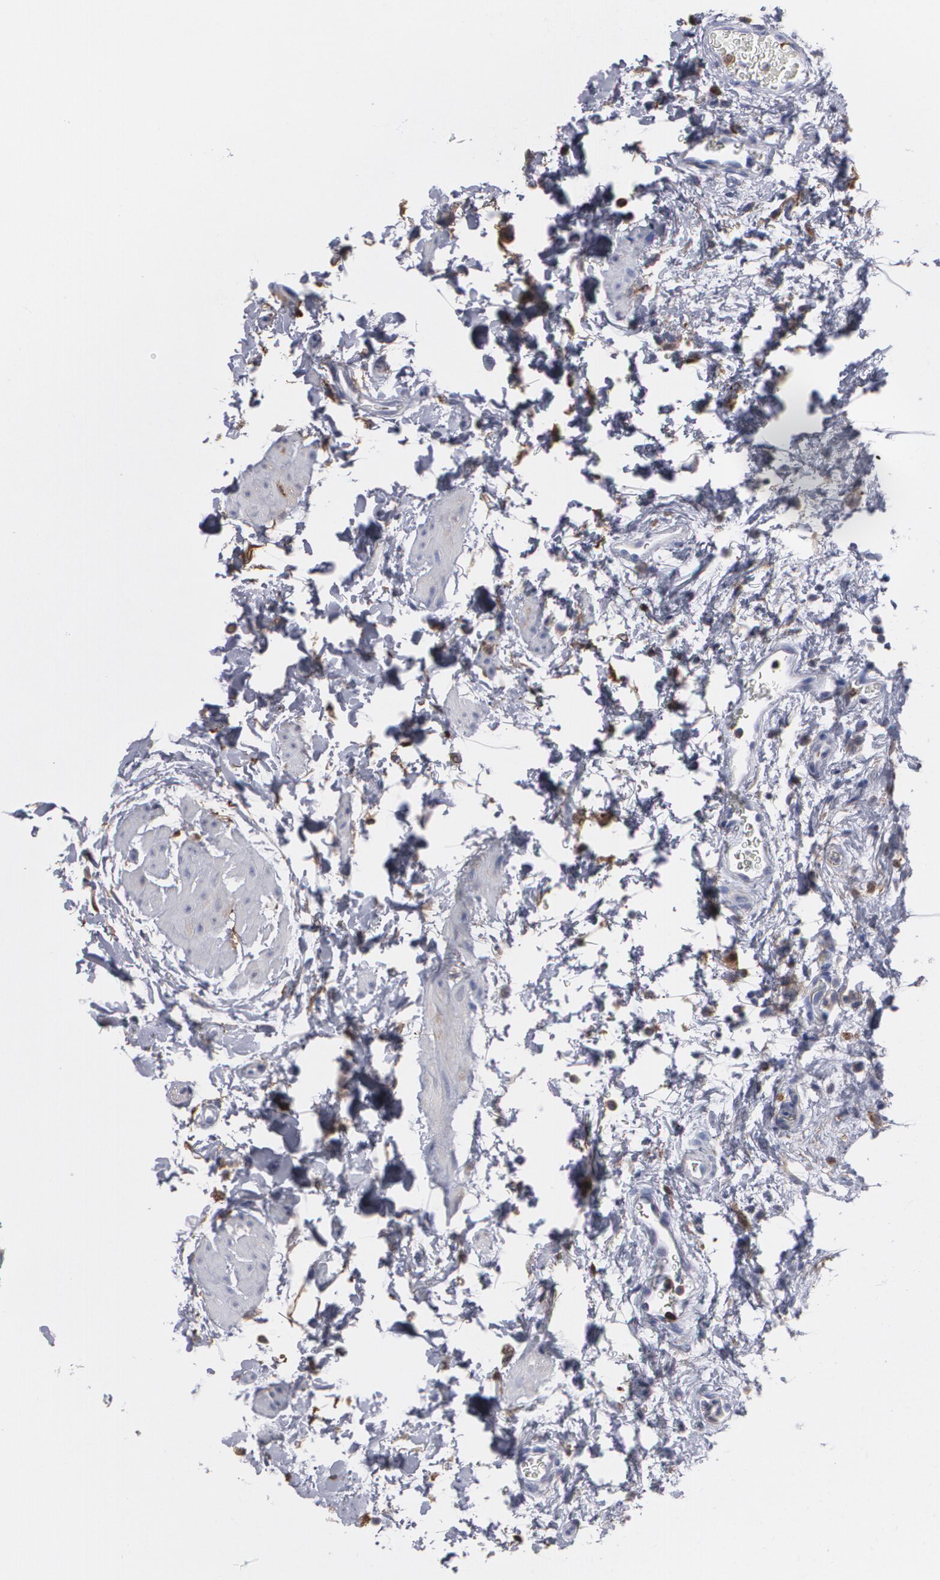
{"staining": {"intensity": "weak", "quantity": "25%-75%", "location": "cytoplasmic/membranous"}, "tissue": "urinary bladder", "cell_type": "Urothelial cells", "image_type": "normal", "snomed": [{"axis": "morphology", "description": "Normal tissue, NOS"}, {"axis": "topography", "description": "Urinary bladder"}], "caption": "Immunohistochemistry (IHC) (DAB (3,3'-diaminobenzidine)) staining of benign urinary bladder demonstrates weak cytoplasmic/membranous protein expression in about 25%-75% of urothelial cells.", "gene": "ODC1", "patient": {"sex": "male", "age": 51}}